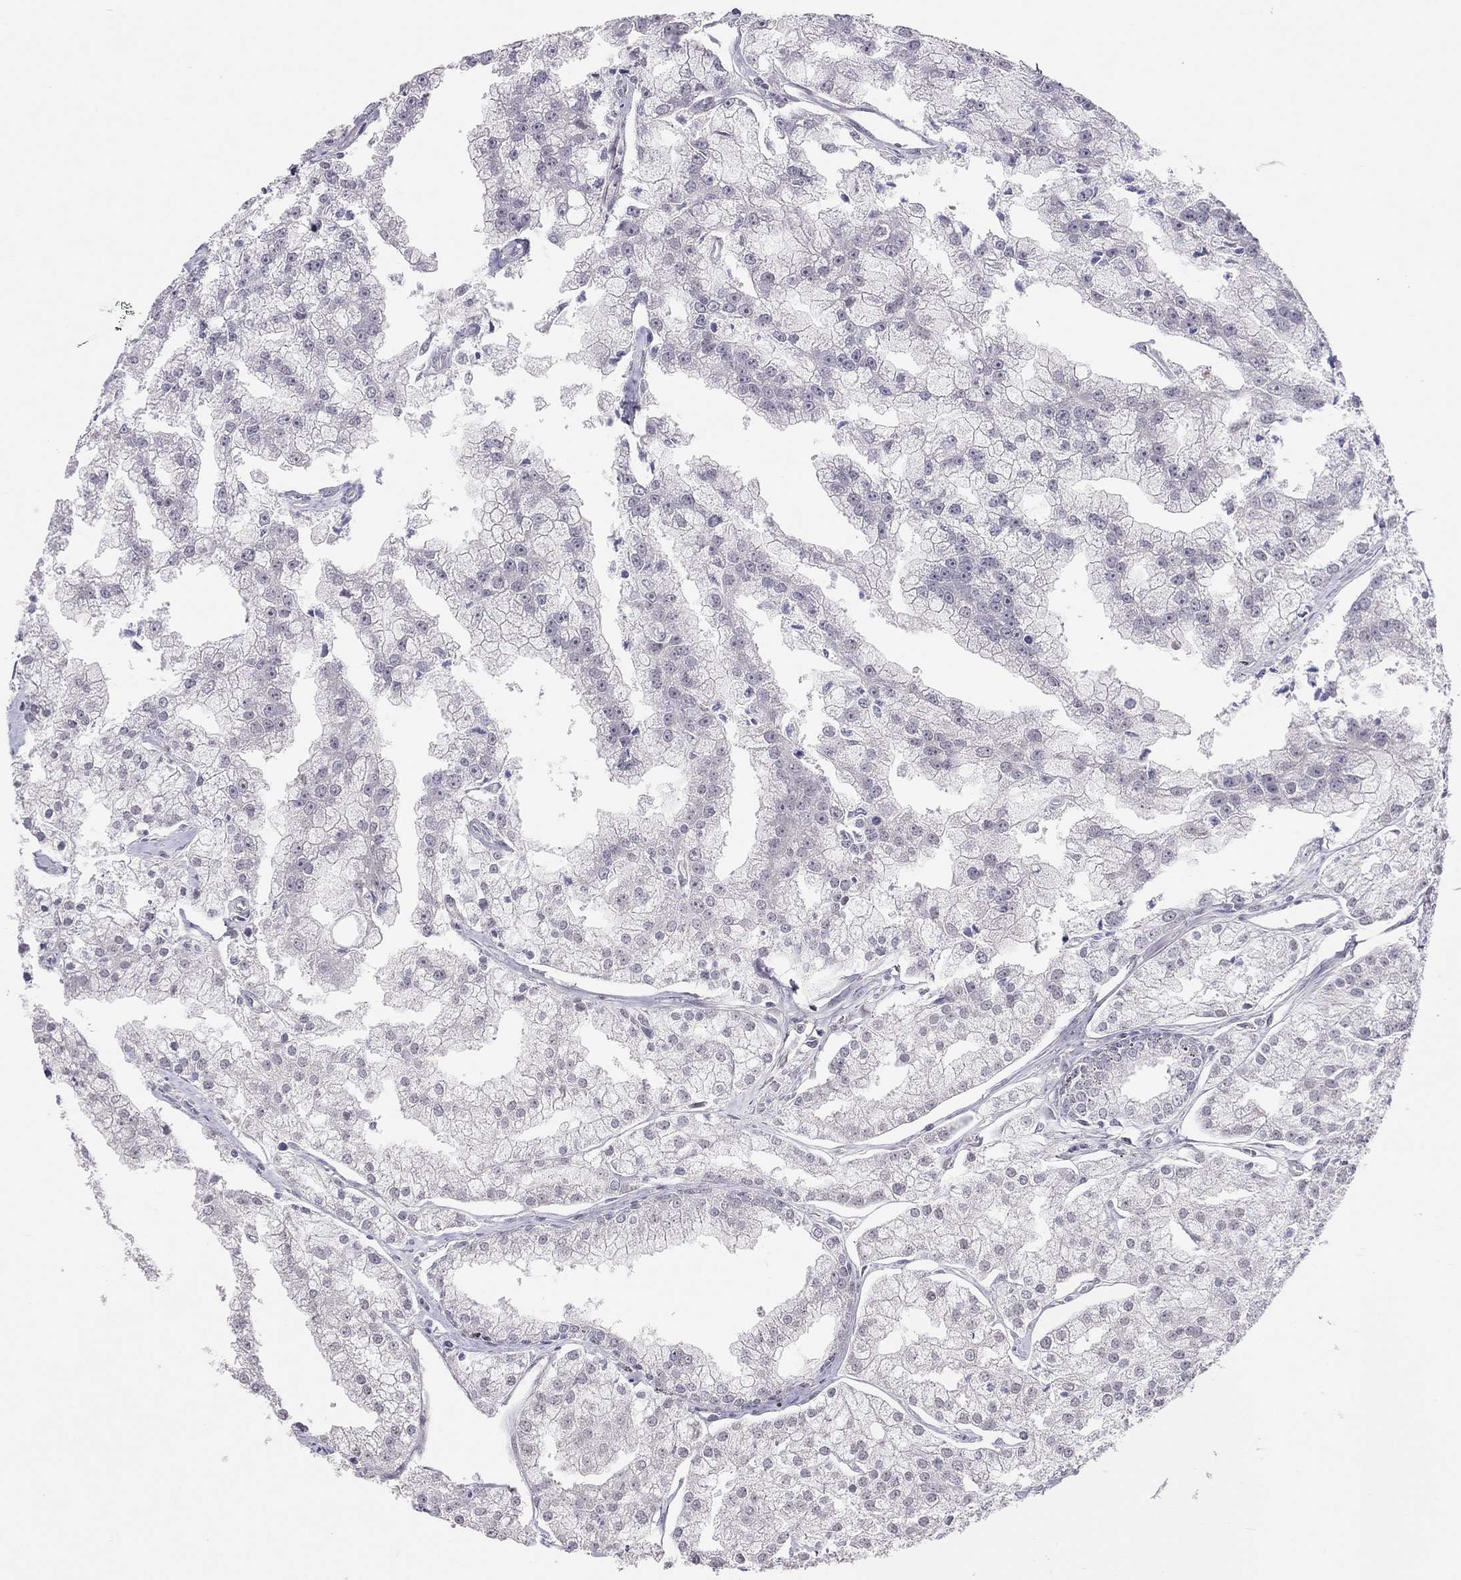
{"staining": {"intensity": "negative", "quantity": "none", "location": "none"}, "tissue": "prostate cancer", "cell_type": "Tumor cells", "image_type": "cancer", "snomed": [{"axis": "morphology", "description": "Adenocarcinoma, NOS"}, {"axis": "topography", "description": "Prostate"}], "caption": "Human prostate cancer (adenocarcinoma) stained for a protein using immunohistochemistry (IHC) exhibits no expression in tumor cells.", "gene": "HSF2BP", "patient": {"sex": "male", "age": 70}}